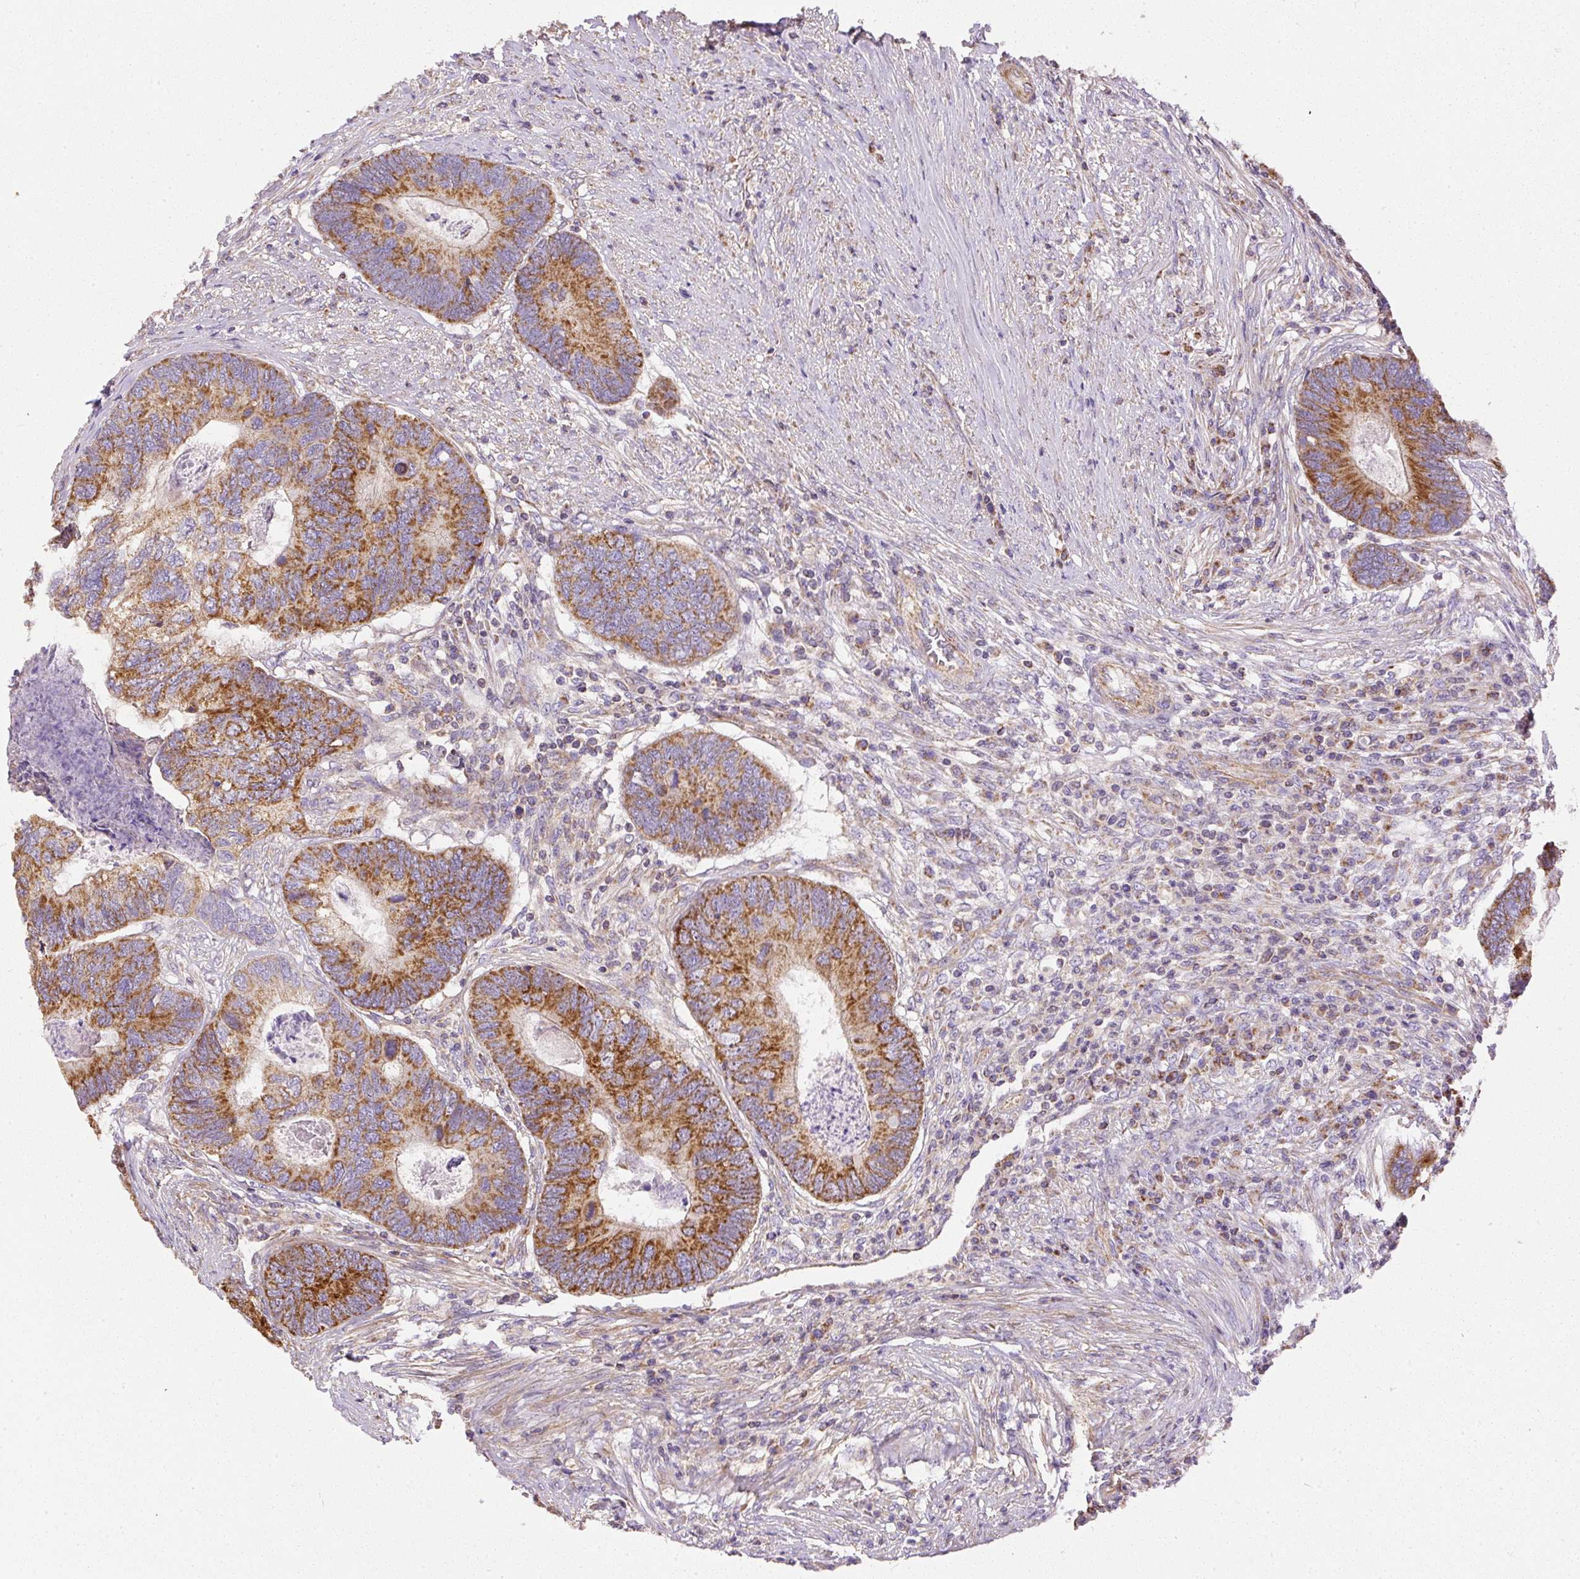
{"staining": {"intensity": "strong", "quantity": ">75%", "location": "cytoplasmic/membranous"}, "tissue": "colorectal cancer", "cell_type": "Tumor cells", "image_type": "cancer", "snomed": [{"axis": "morphology", "description": "Adenocarcinoma, NOS"}, {"axis": "topography", "description": "Colon"}], "caption": "A high amount of strong cytoplasmic/membranous staining is present in approximately >75% of tumor cells in colorectal adenocarcinoma tissue. The protein of interest is stained brown, and the nuclei are stained in blue (DAB (3,3'-diaminobenzidine) IHC with brightfield microscopy, high magnification).", "gene": "NDUFAF2", "patient": {"sex": "female", "age": 67}}